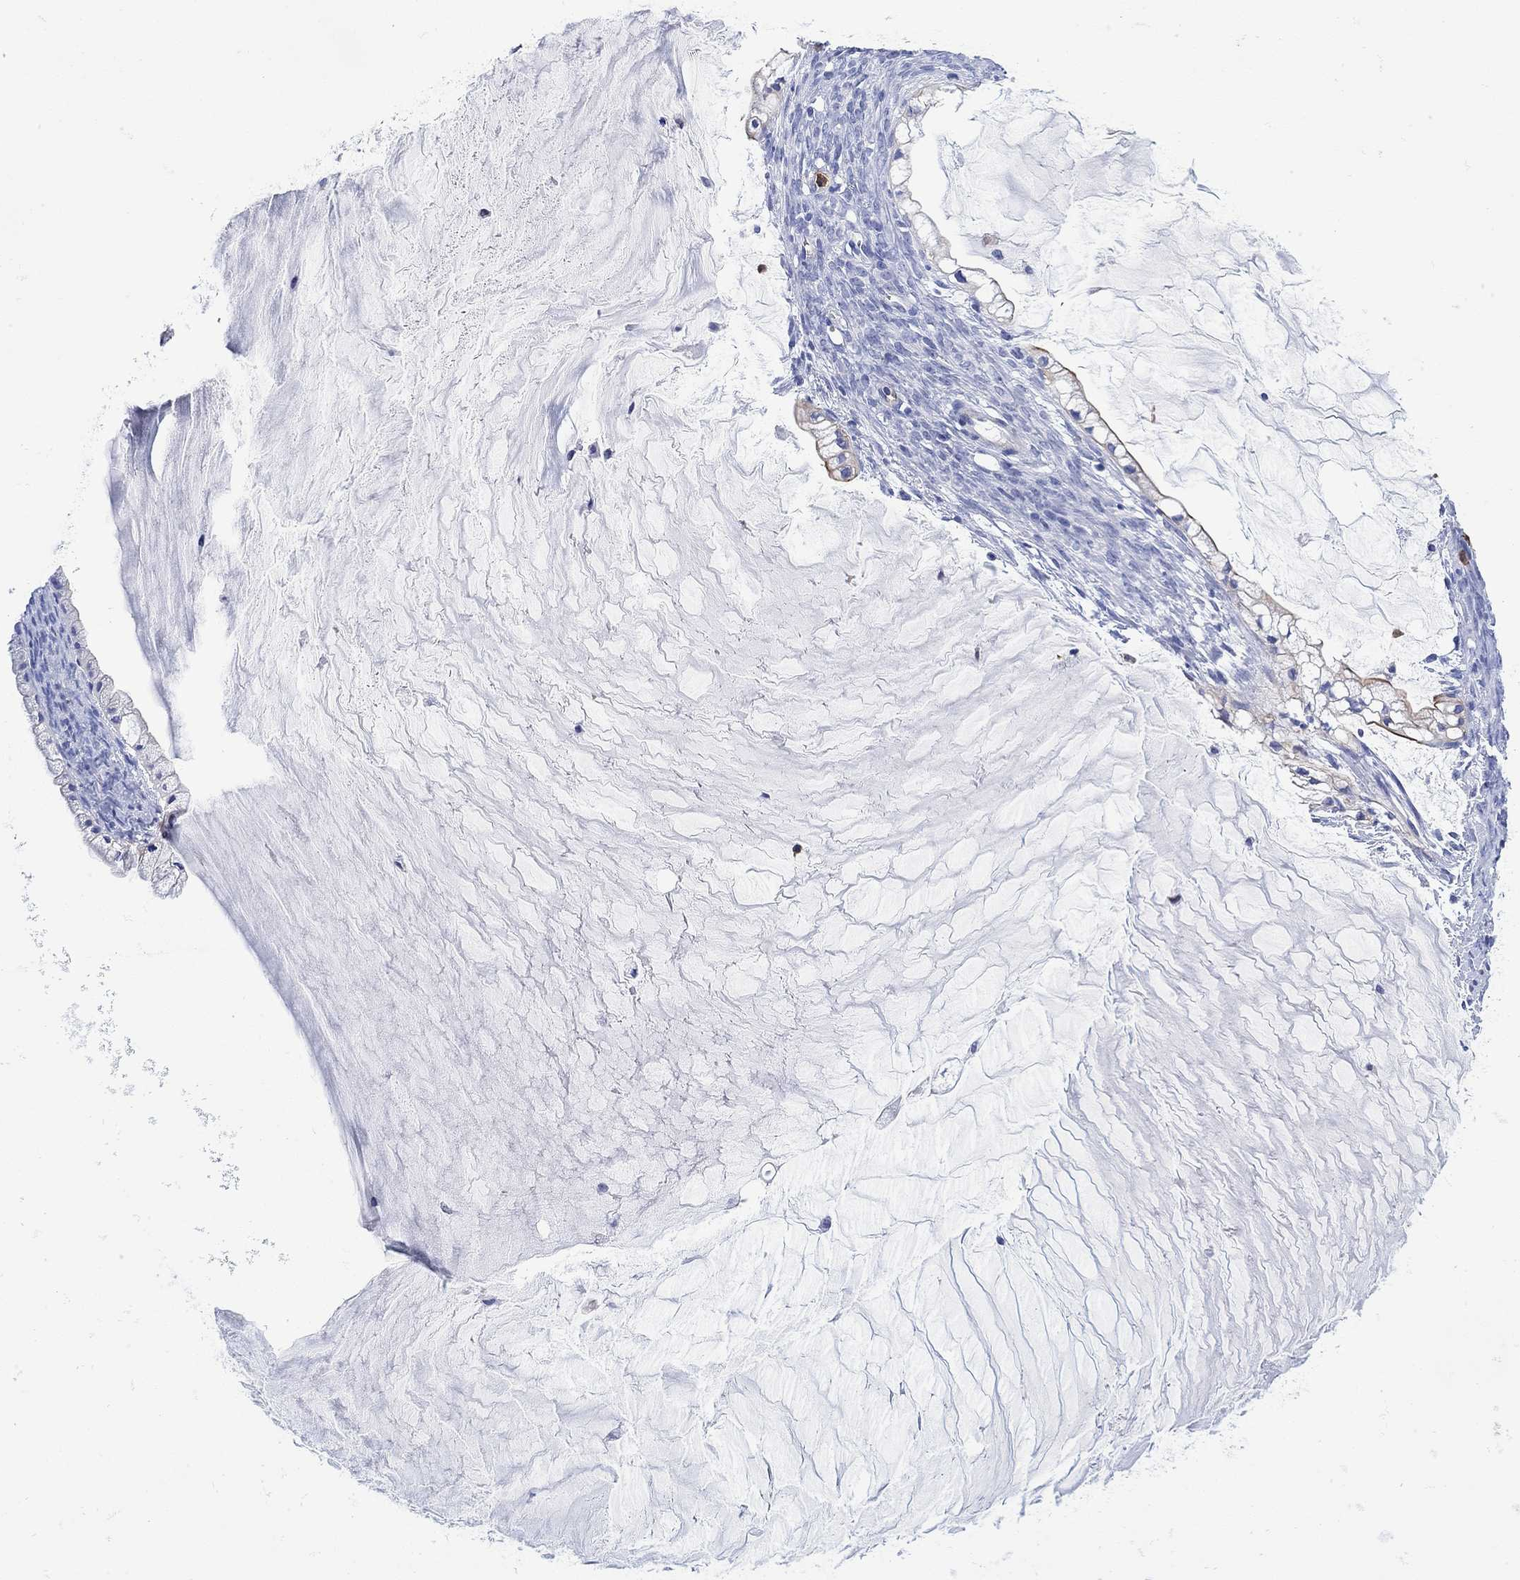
{"staining": {"intensity": "negative", "quantity": "none", "location": "none"}, "tissue": "ovarian cancer", "cell_type": "Tumor cells", "image_type": "cancer", "snomed": [{"axis": "morphology", "description": "Cystadenocarcinoma, mucinous, NOS"}, {"axis": "topography", "description": "Ovary"}], "caption": "Tumor cells are negative for protein expression in human ovarian mucinous cystadenocarcinoma. (Immunohistochemistry, brightfield microscopy, high magnification).", "gene": "LINGO3", "patient": {"sex": "female", "age": 57}}